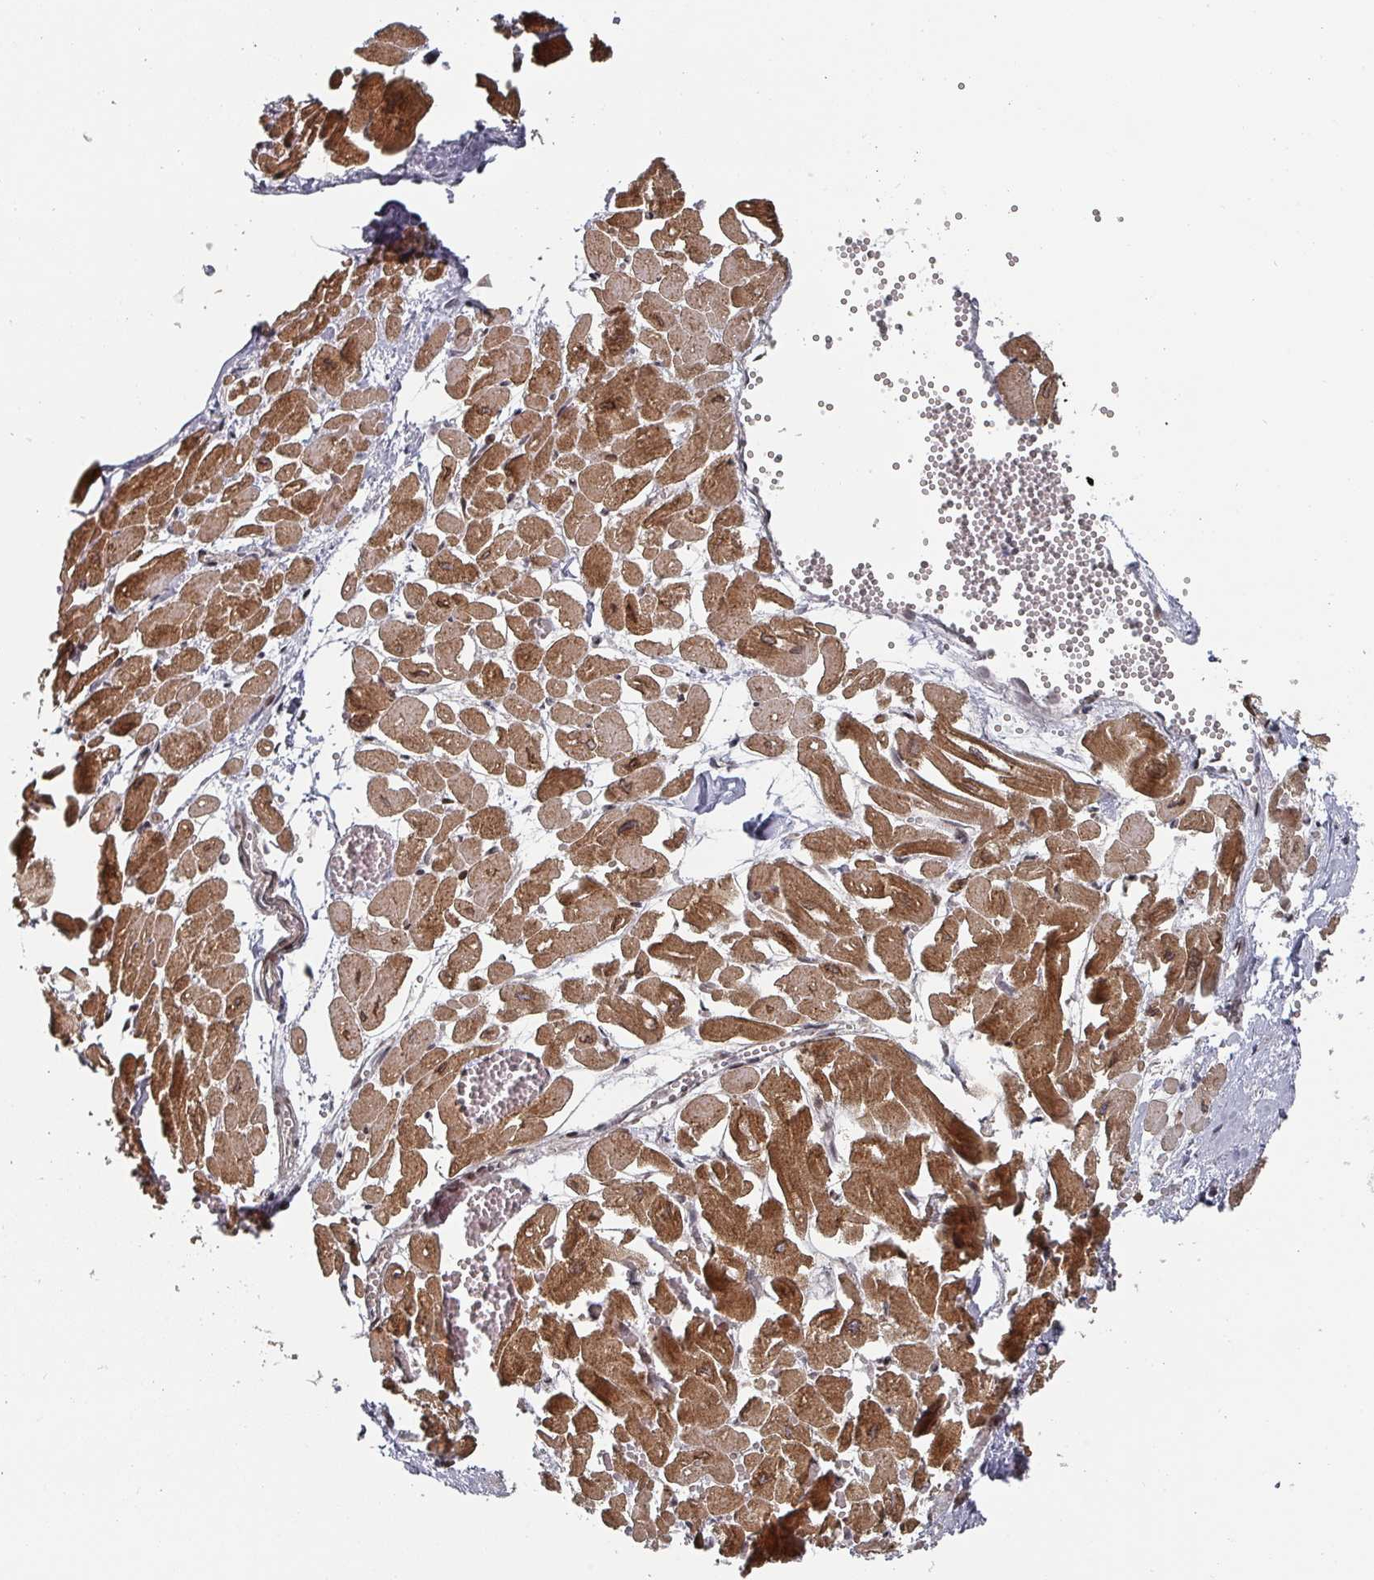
{"staining": {"intensity": "strong", "quantity": ">75%", "location": "cytoplasmic/membranous,nuclear"}, "tissue": "heart muscle", "cell_type": "Cardiomyocytes", "image_type": "normal", "snomed": [{"axis": "morphology", "description": "Normal tissue, NOS"}, {"axis": "topography", "description": "Heart"}], "caption": "Cardiomyocytes show high levels of strong cytoplasmic/membranous,nuclear expression in about >75% of cells in normal human heart muscle. Nuclei are stained in blue.", "gene": "KIF1C", "patient": {"sex": "male", "age": 54}}